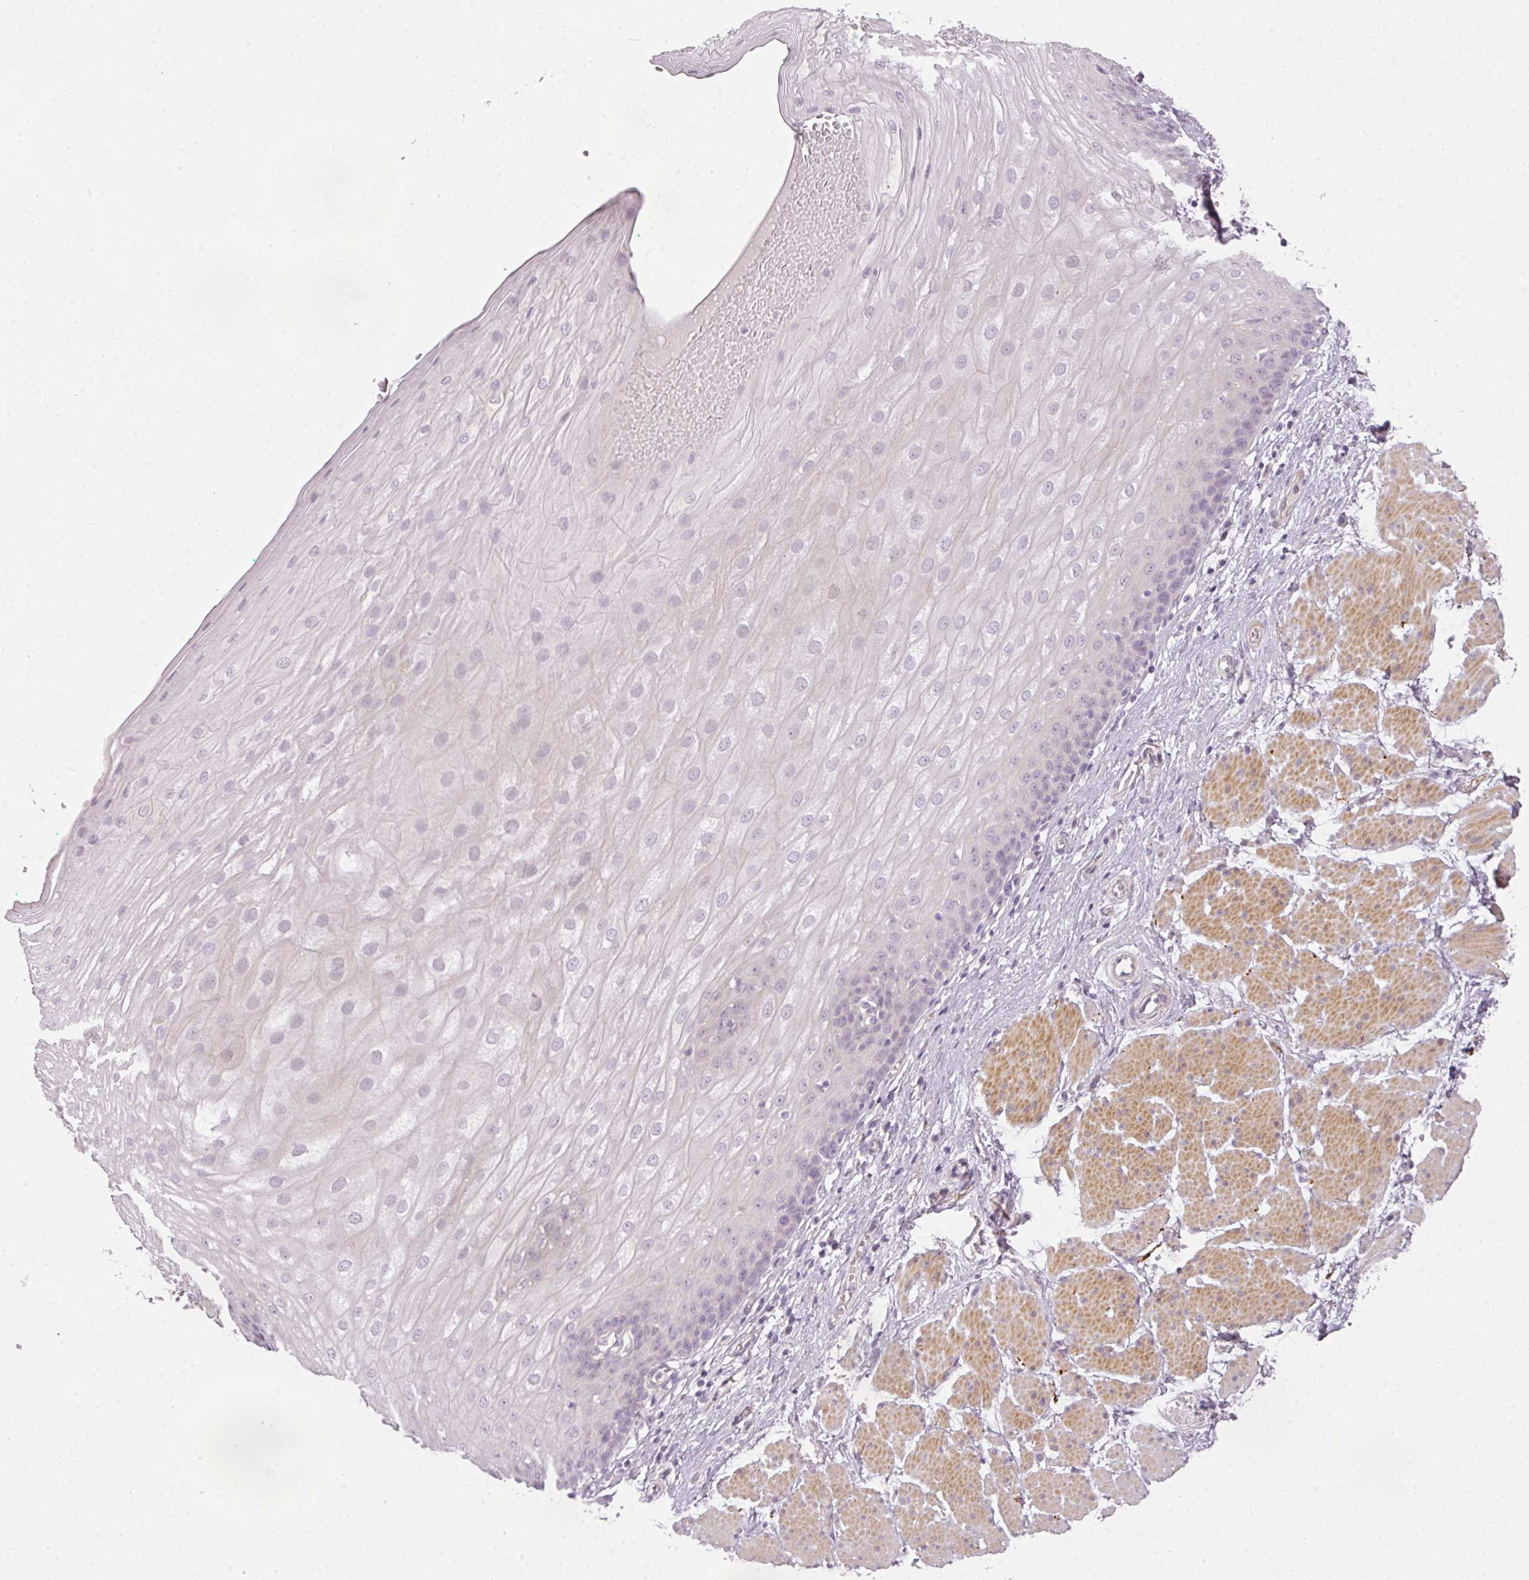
{"staining": {"intensity": "negative", "quantity": "none", "location": "none"}, "tissue": "esophagus", "cell_type": "Squamous epithelial cells", "image_type": "normal", "snomed": [{"axis": "morphology", "description": "Normal tissue, NOS"}, {"axis": "topography", "description": "Esophagus"}], "caption": "Photomicrograph shows no protein positivity in squamous epithelial cells of unremarkable esophagus.", "gene": "RAX2", "patient": {"sex": "male", "age": 69}}